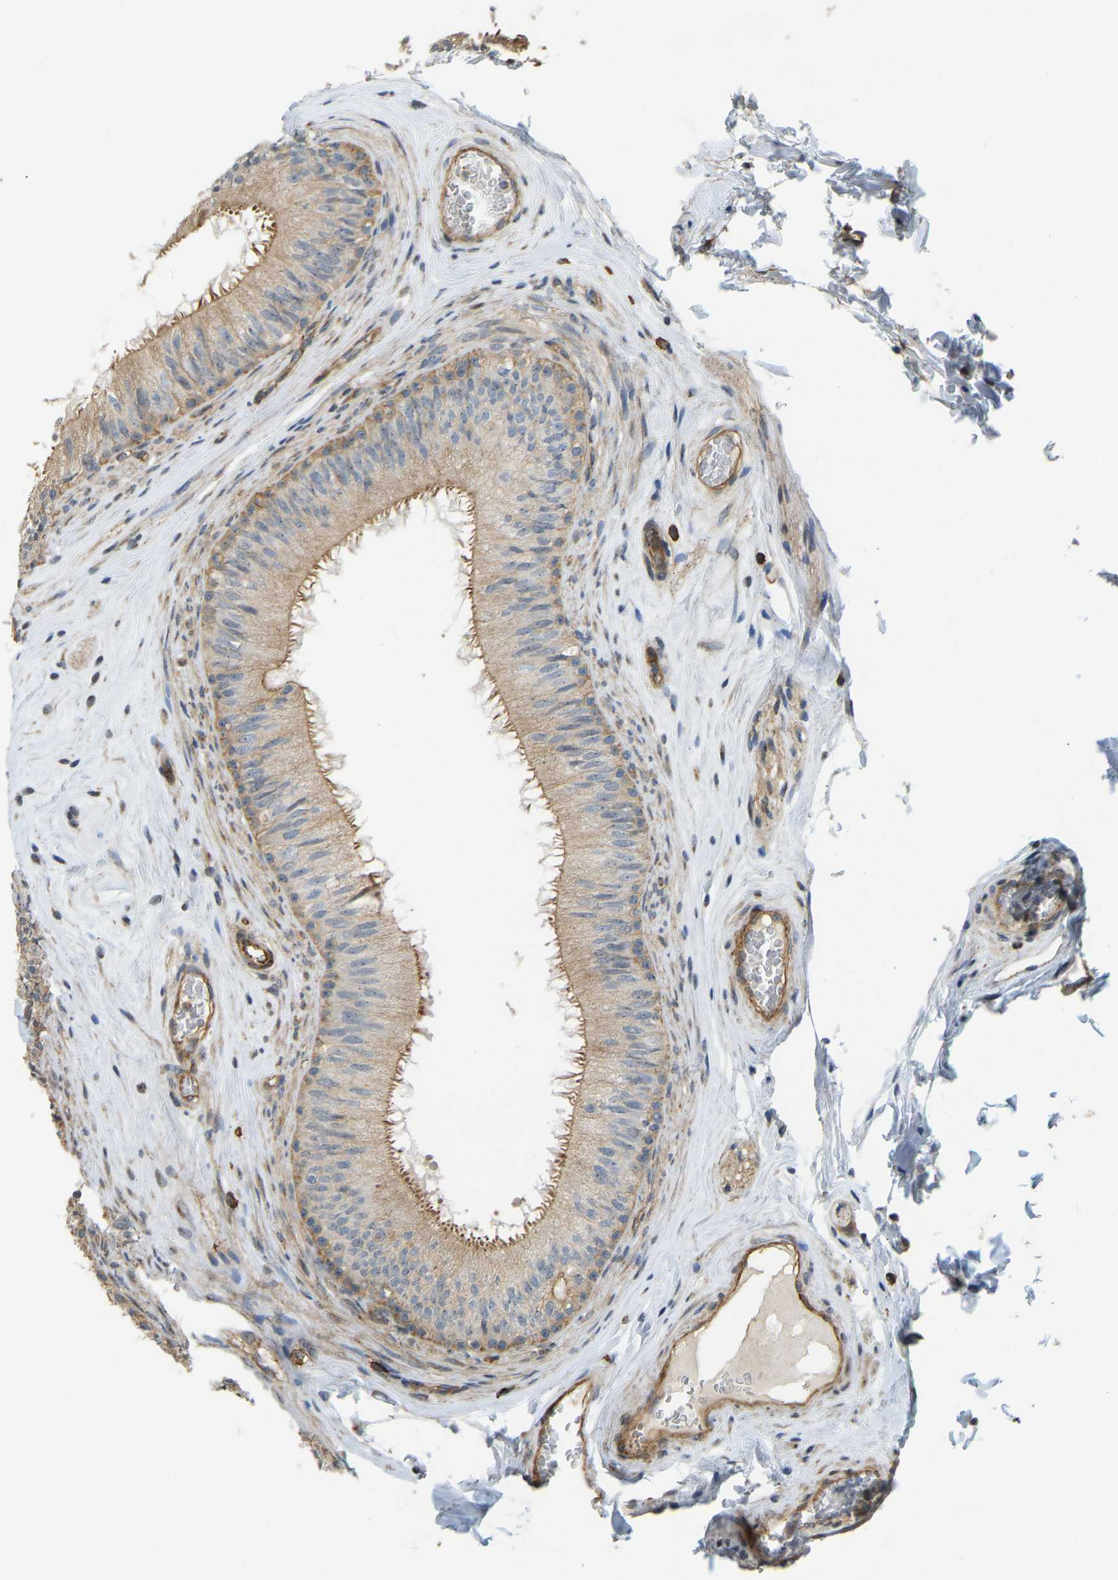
{"staining": {"intensity": "moderate", "quantity": ">75%", "location": "cytoplasmic/membranous"}, "tissue": "epididymis", "cell_type": "Glandular cells", "image_type": "normal", "snomed": [{"axis": "morphology", "description": "Normal tissue, NOS"}, {"axis": "topography", "description": "Testis"}, {"axis": "topography", "description": "Epididymis"}], "caption": "This image displays immunohistochemistry staining of benign human epididymis, with medium moderate cytoplasmic/membranous staining in about >75% of glandular cells.", "gene": "KIAA1671", "patient": {"sex": "male", "age": 36}}